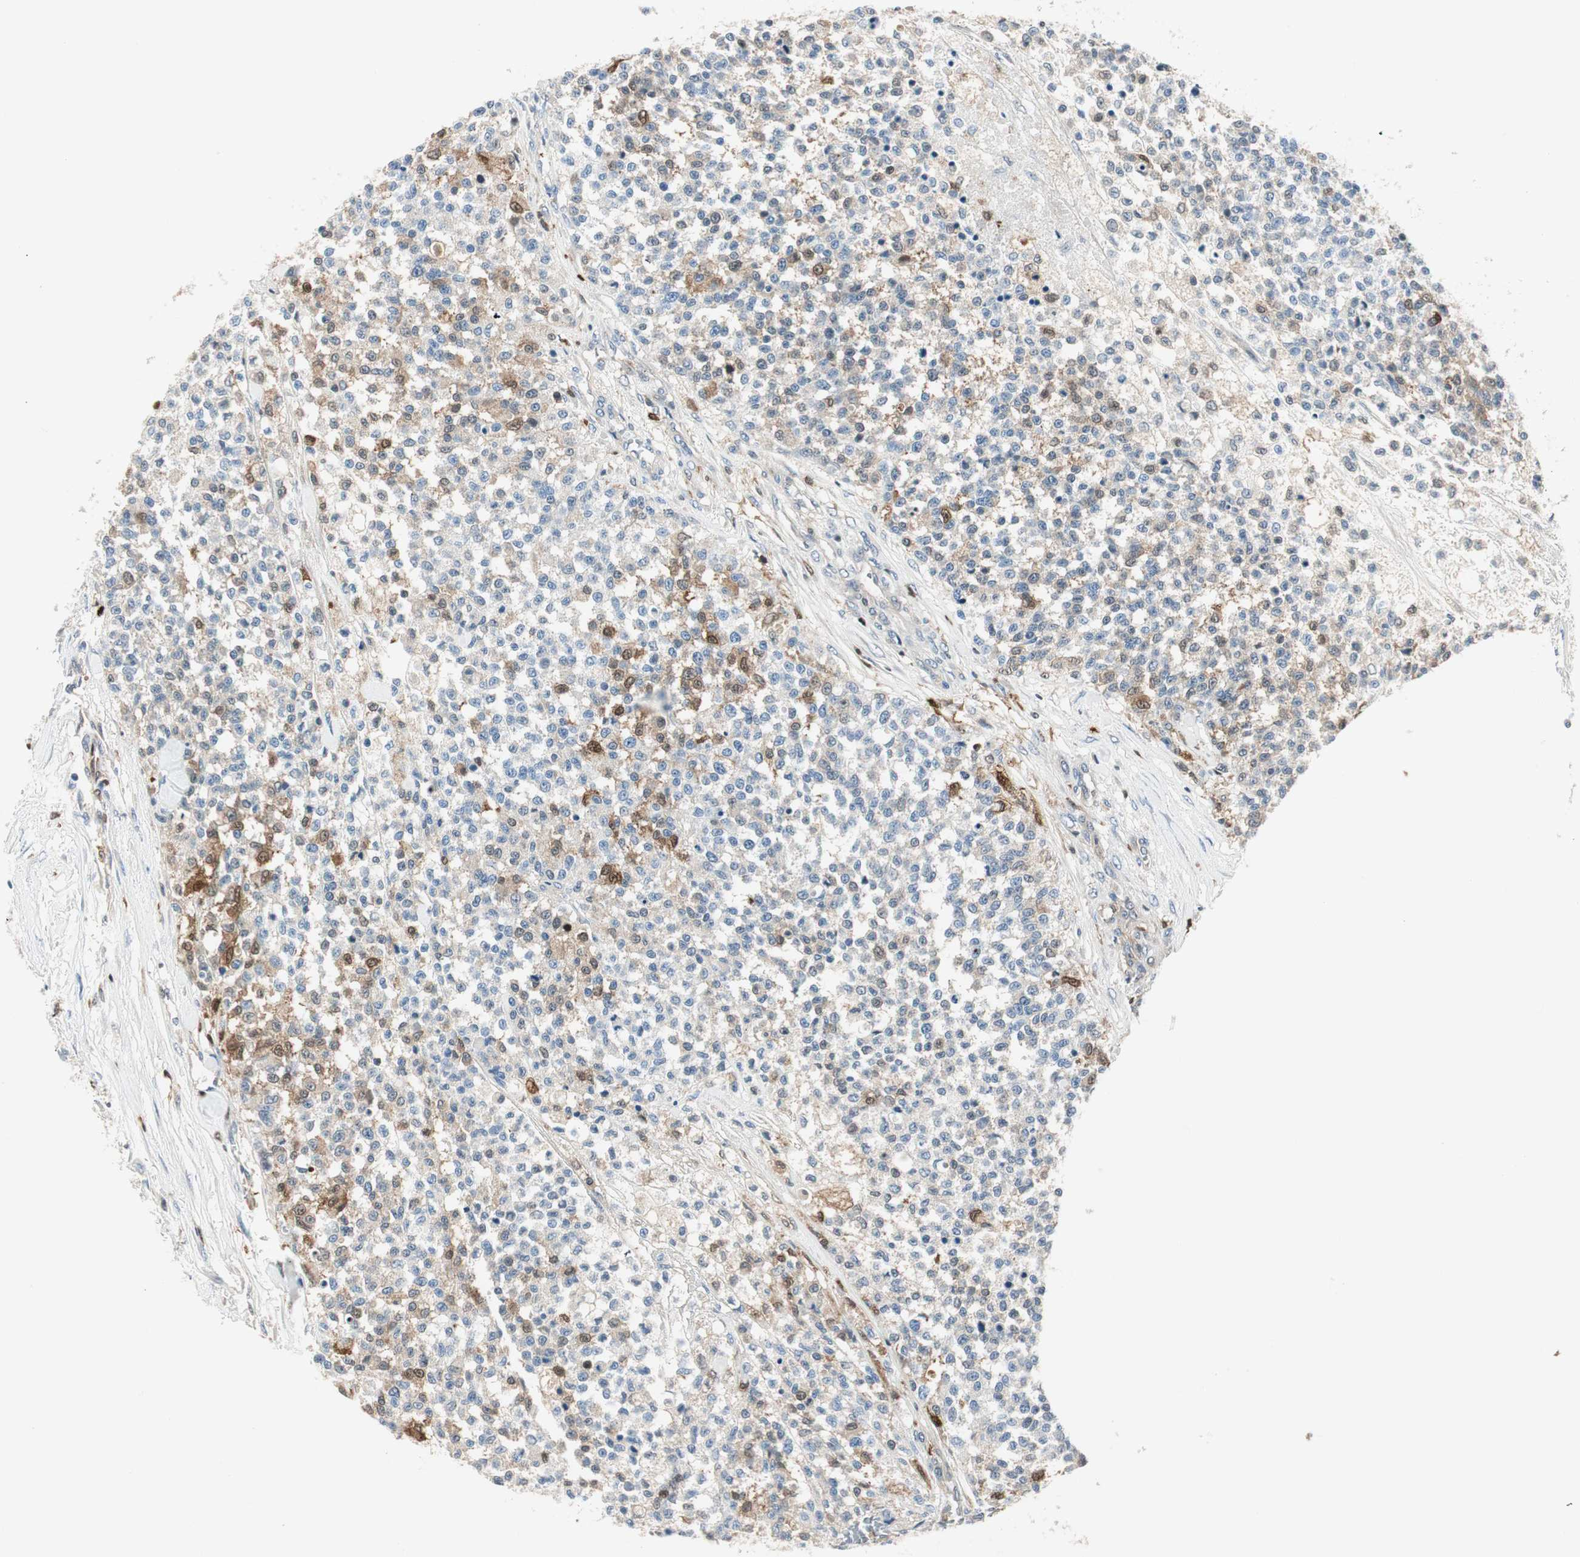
{"staining": {"intensity": "strong", "quantity": "<25%", "location": "cytoplasmic/membranous,nuclear"}, "tissue": "testis cancer", "cell_type": "Tumor cells", "image_type": "cancer", "snomed": [{"axis": "morphology", "description": "Seminoma, NOS"}, {"axis": "topography", "description": "Testis"}], "caption": "Immunohistochemistry (IHC) histopathology image of neoplastic tissue: testis cancer stained using immunohistochemistry (IHC) reveals medium levels of strong protein expression localized specifically in the cytoplasmic/membranous and nuclear of tumor cells, appearing as a cytoplasmic/membranous and nuclear brown color.", "gene": "COTL1", "patient": {"sex": "male", "age": 59}}